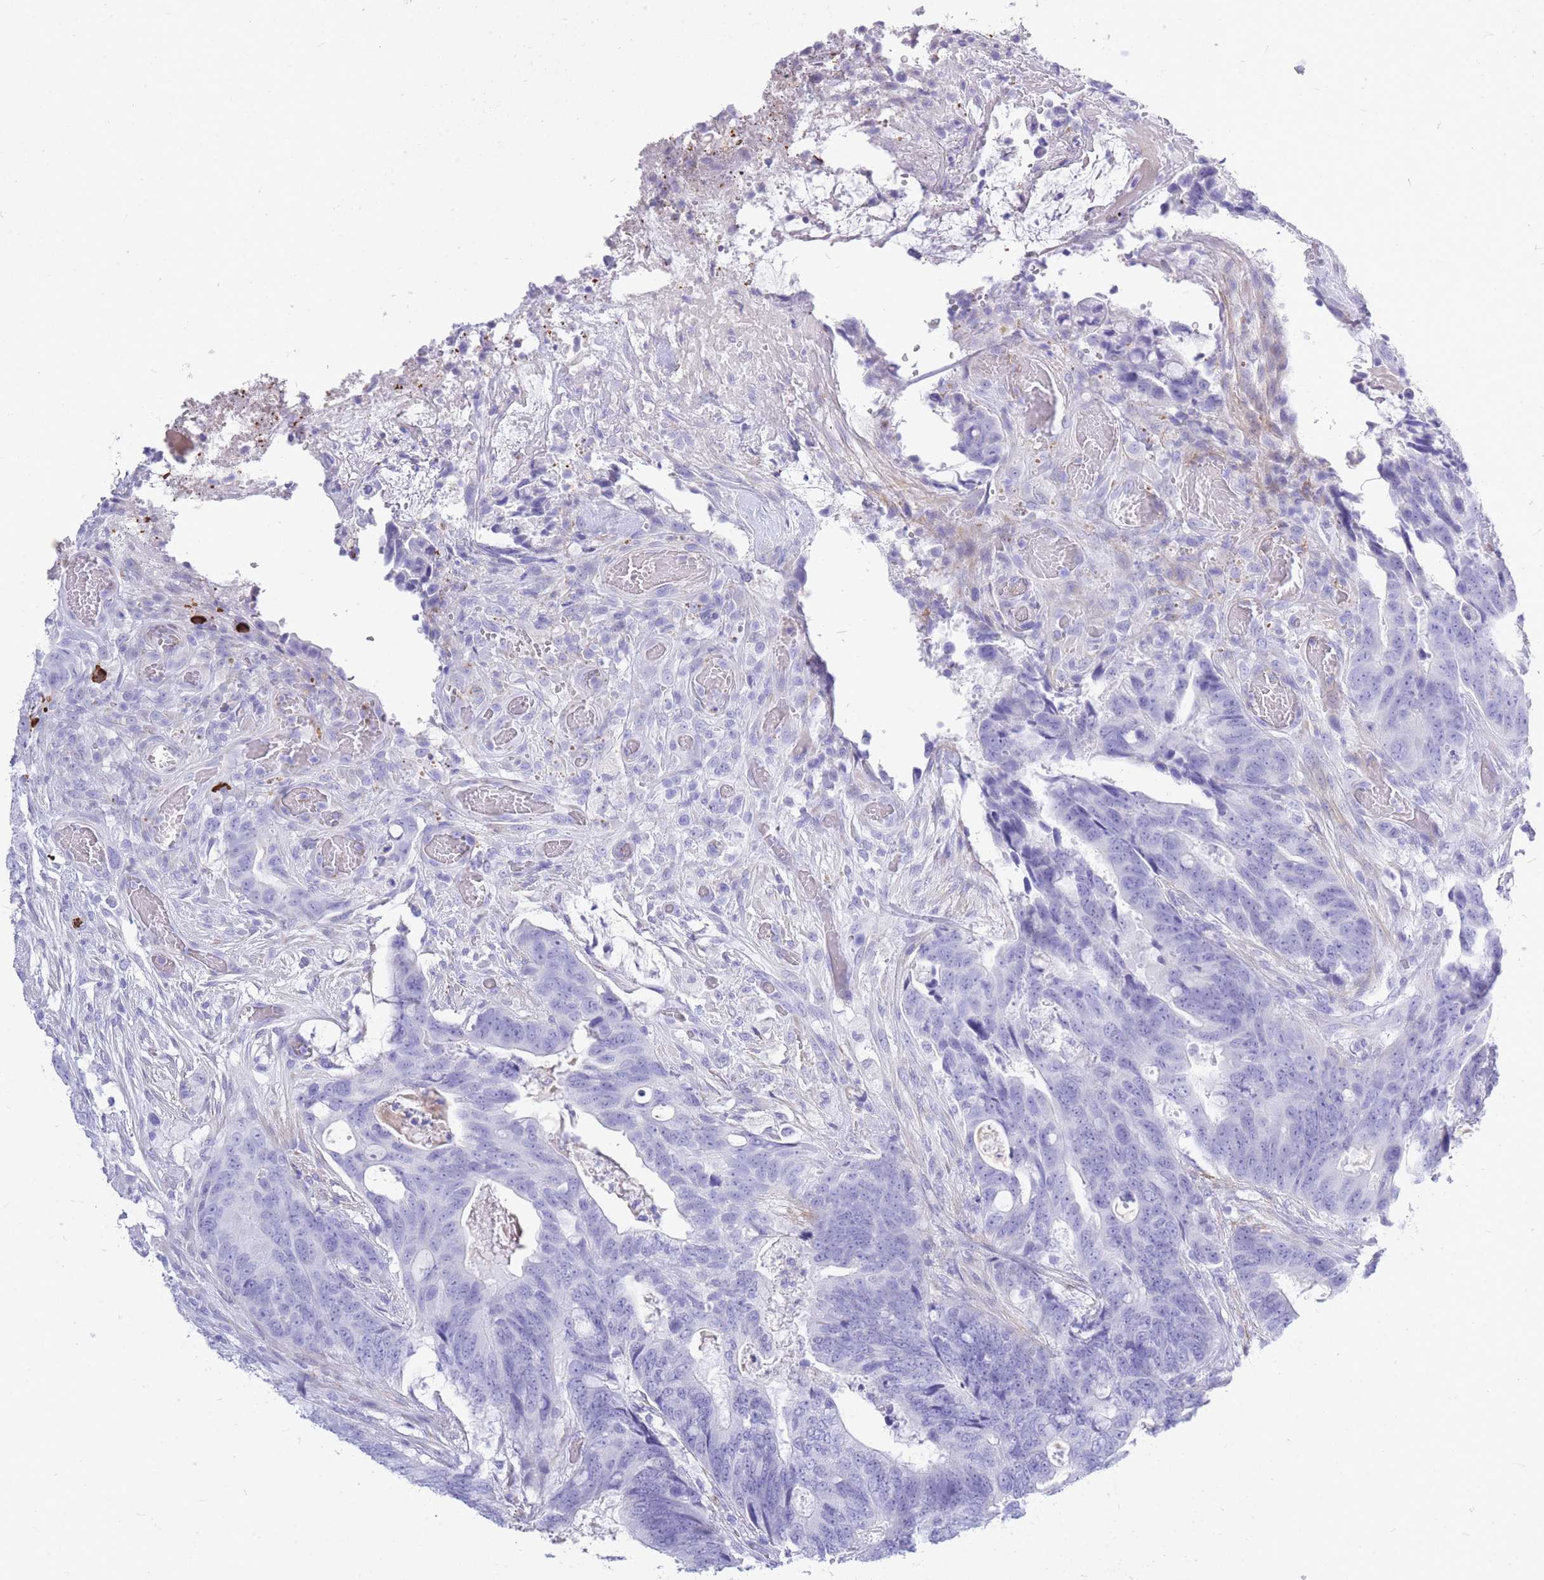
{"staining": {"intensity": "negative", "quantity": "none", "location": "none"}, "tissue": "colorectal cancer", "cell_type": "Tumor cells", "image_type": "cancer", "snomed": [{"axis": "morphology", "description": "Adenocarcinoma, NOS"}, {"axis": "topography", "description": "Colon"}], "caption": "Immunohistochemistry histopathology image of neoplastic tissue: adenocarcinoma (colorectal) stained with DAB (3,3'-diaminobenzidine) demonstrates no significant protein positivity in tumor cells.", "gene": "ZFP62", "patient": {"sex": "female", "age": 82}}